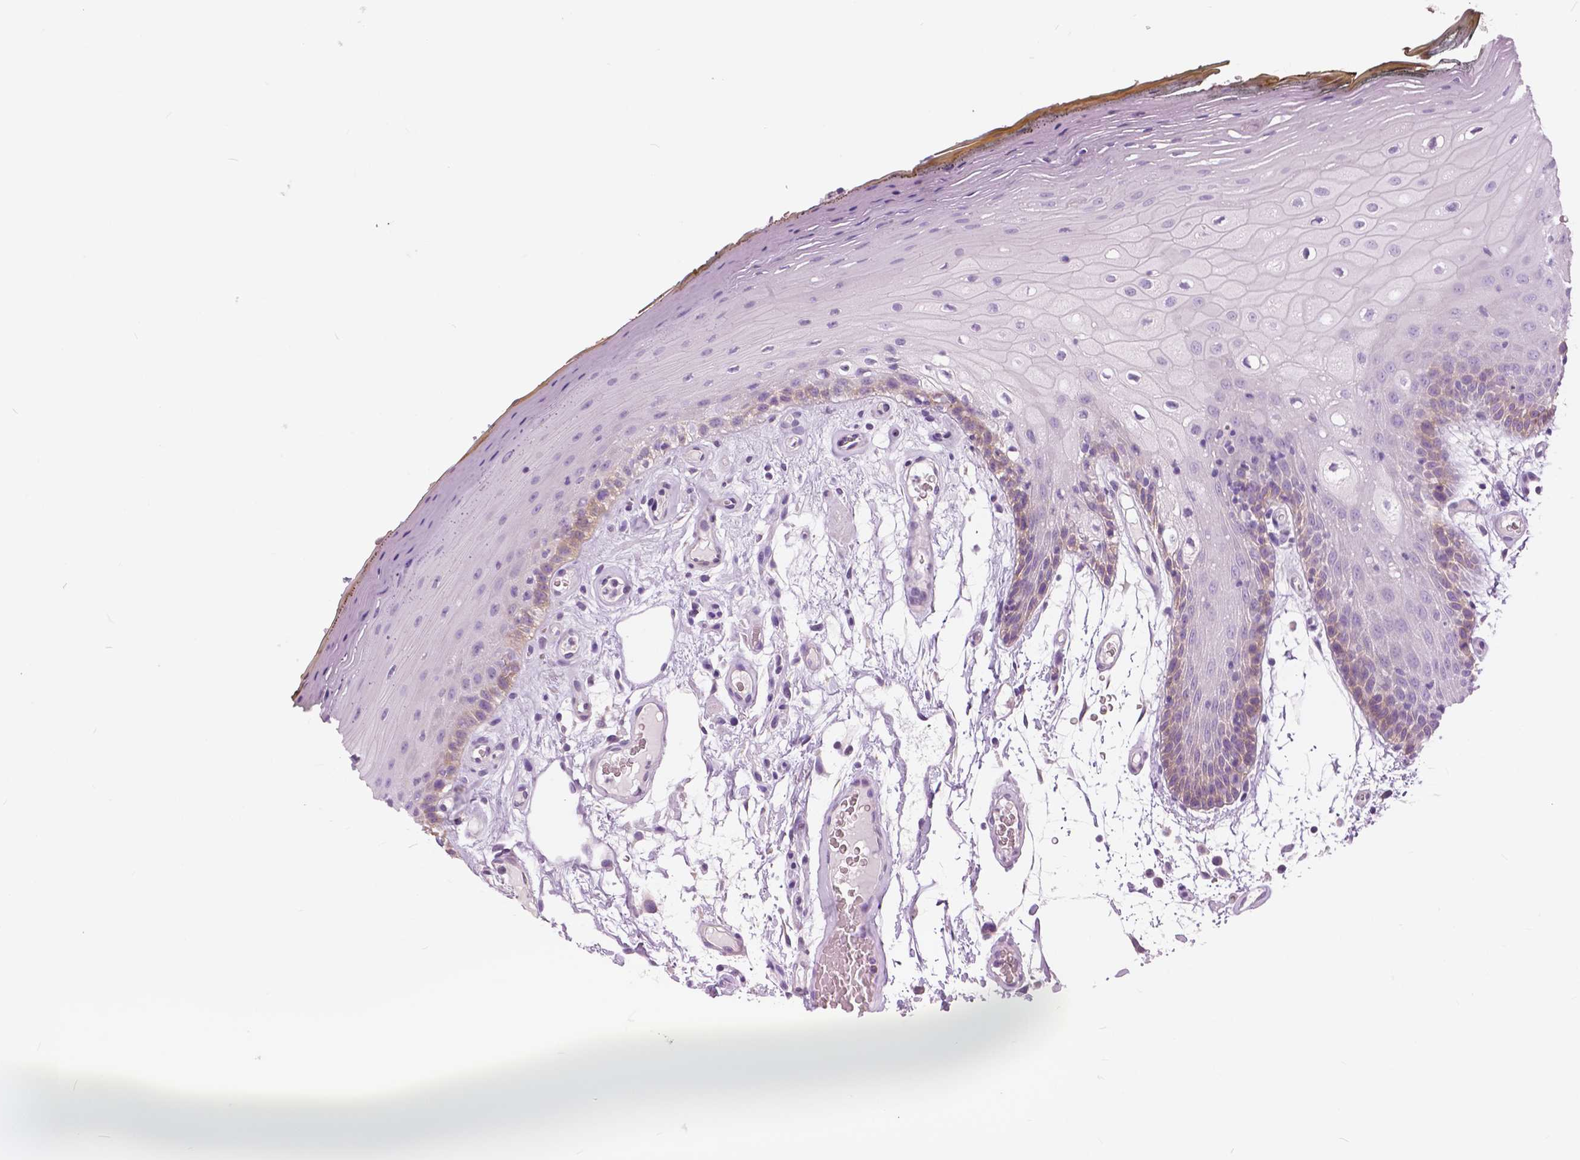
{"staining": {"intensity": "negative", "quantity": "none", "location": "none"}, "tissue": "oral mucosa", "cell_type": "Squamous epithelial cells", "image_type": "normal", "snomed": [{"axis": "morphology", "description": "Normal tissue, NOS"}, {"axis": "morphology", "description": "Squamous cell carcinoma, NOS"}, {"axis": "topography", "description": "Oral tissue"}, {"axis": "topography", "description": "Head-Neck"}], "caption": "Immunohistochemistry (IHC) photomicrograph of unremarkable oral mucosa: human oral mucosa stained with DAB displays no significant protein staining in squamous epithelial cells.", "gene": "SERPINI1", "patient": {"sex": "male", "age": 52}}